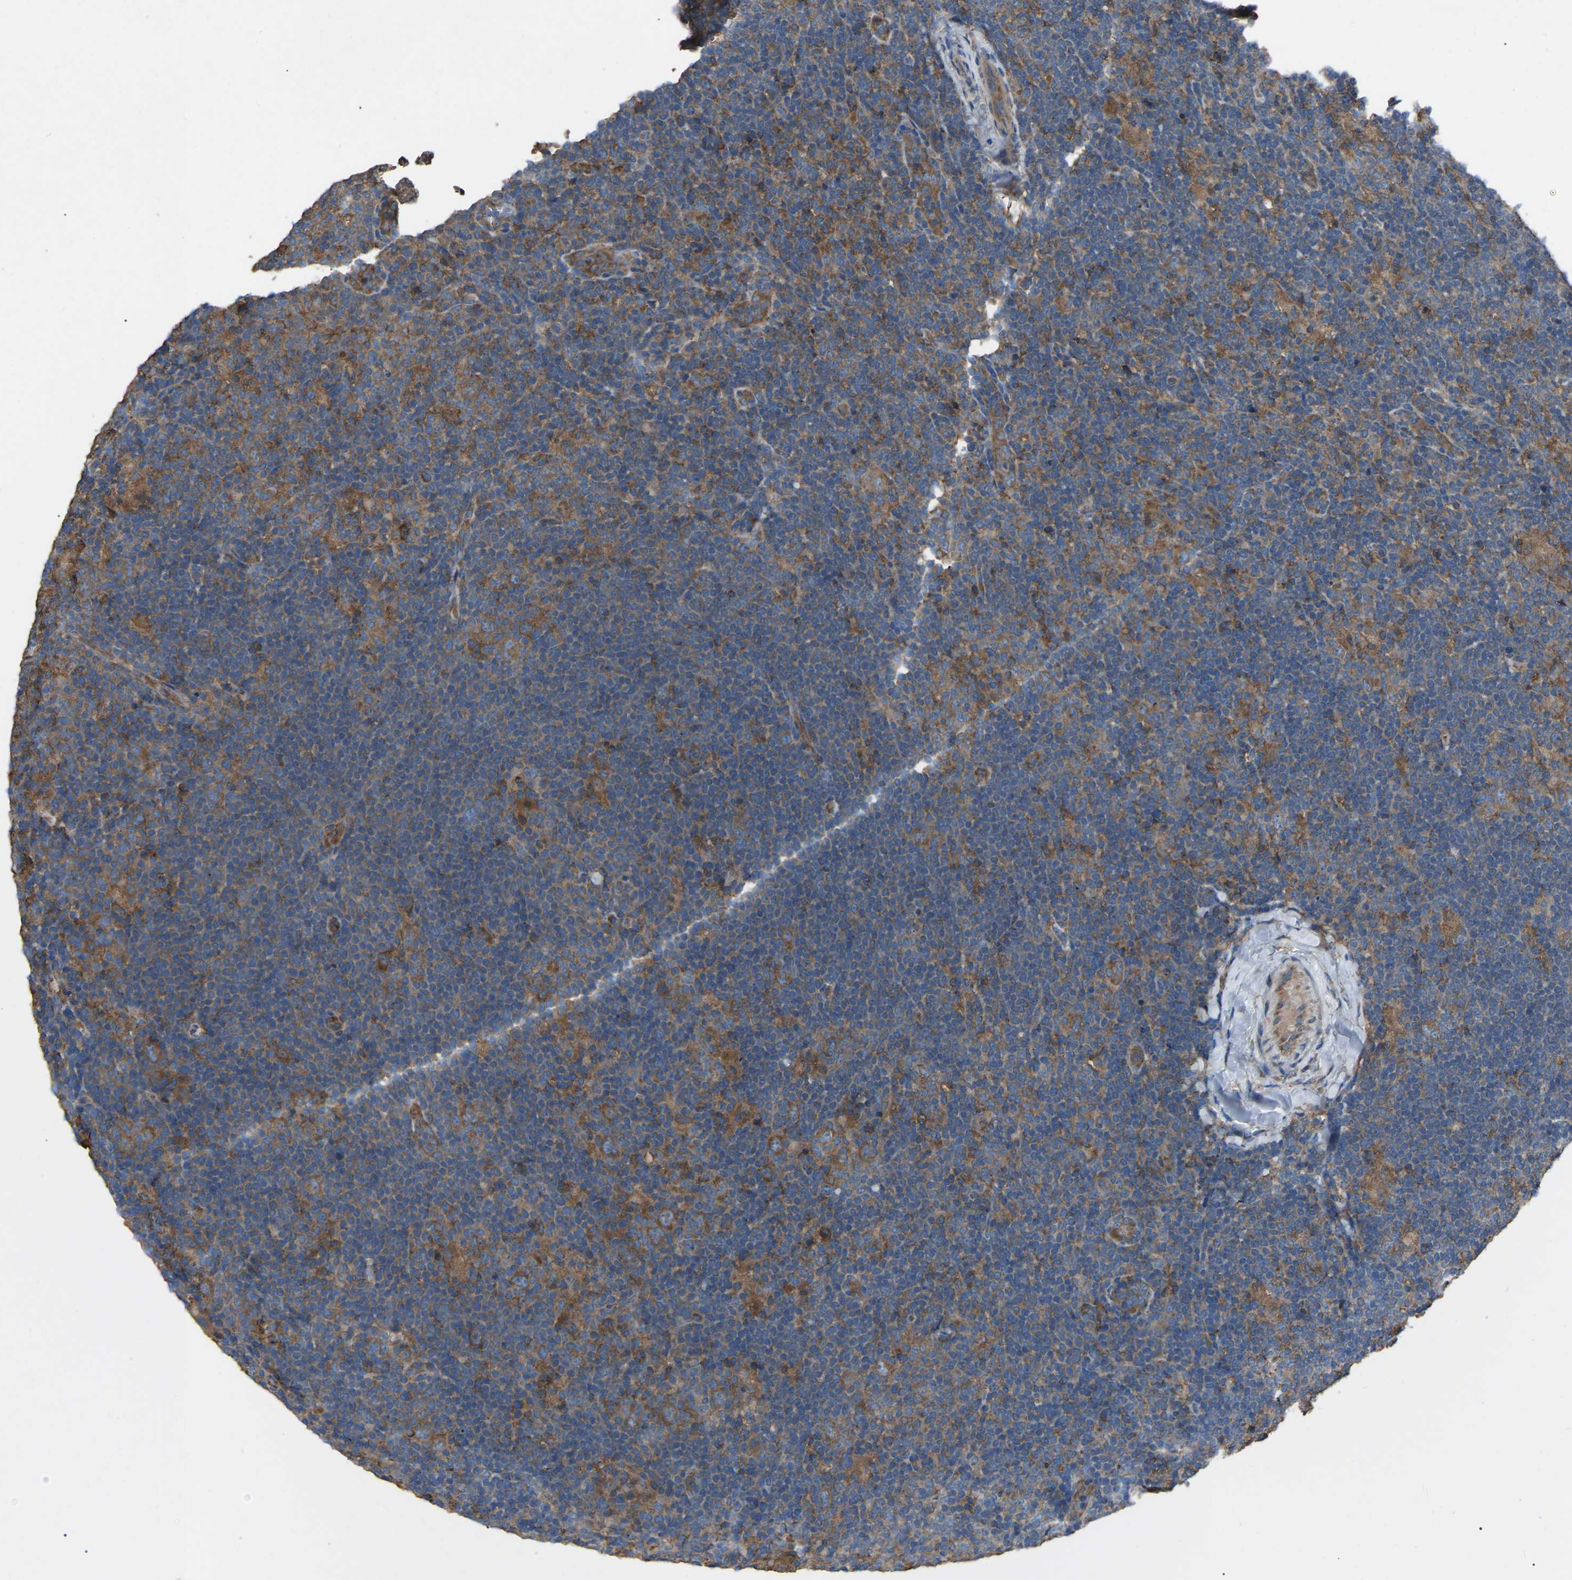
{"staining": {"intensity": "moderate", "quantity": ">75%", "location": "cytoplasmic/membranous"}, "tissue": "lymphoma", "cell_type": "Tumor cells", "image_type": "cancer", "snomed": [{"axis": "morphology", "description": "Hodgkin's disease, NOS"}, {"axis": "topography", "description": "Lymph node"}], "caption": "A micrograph of Hodgkin's disease stained for a protein reveals moderate cytoplasmic/membranous brown staining in tumor cells.", "gene": "AIMP1", "patient": {"sex": "female", "age": 57}}